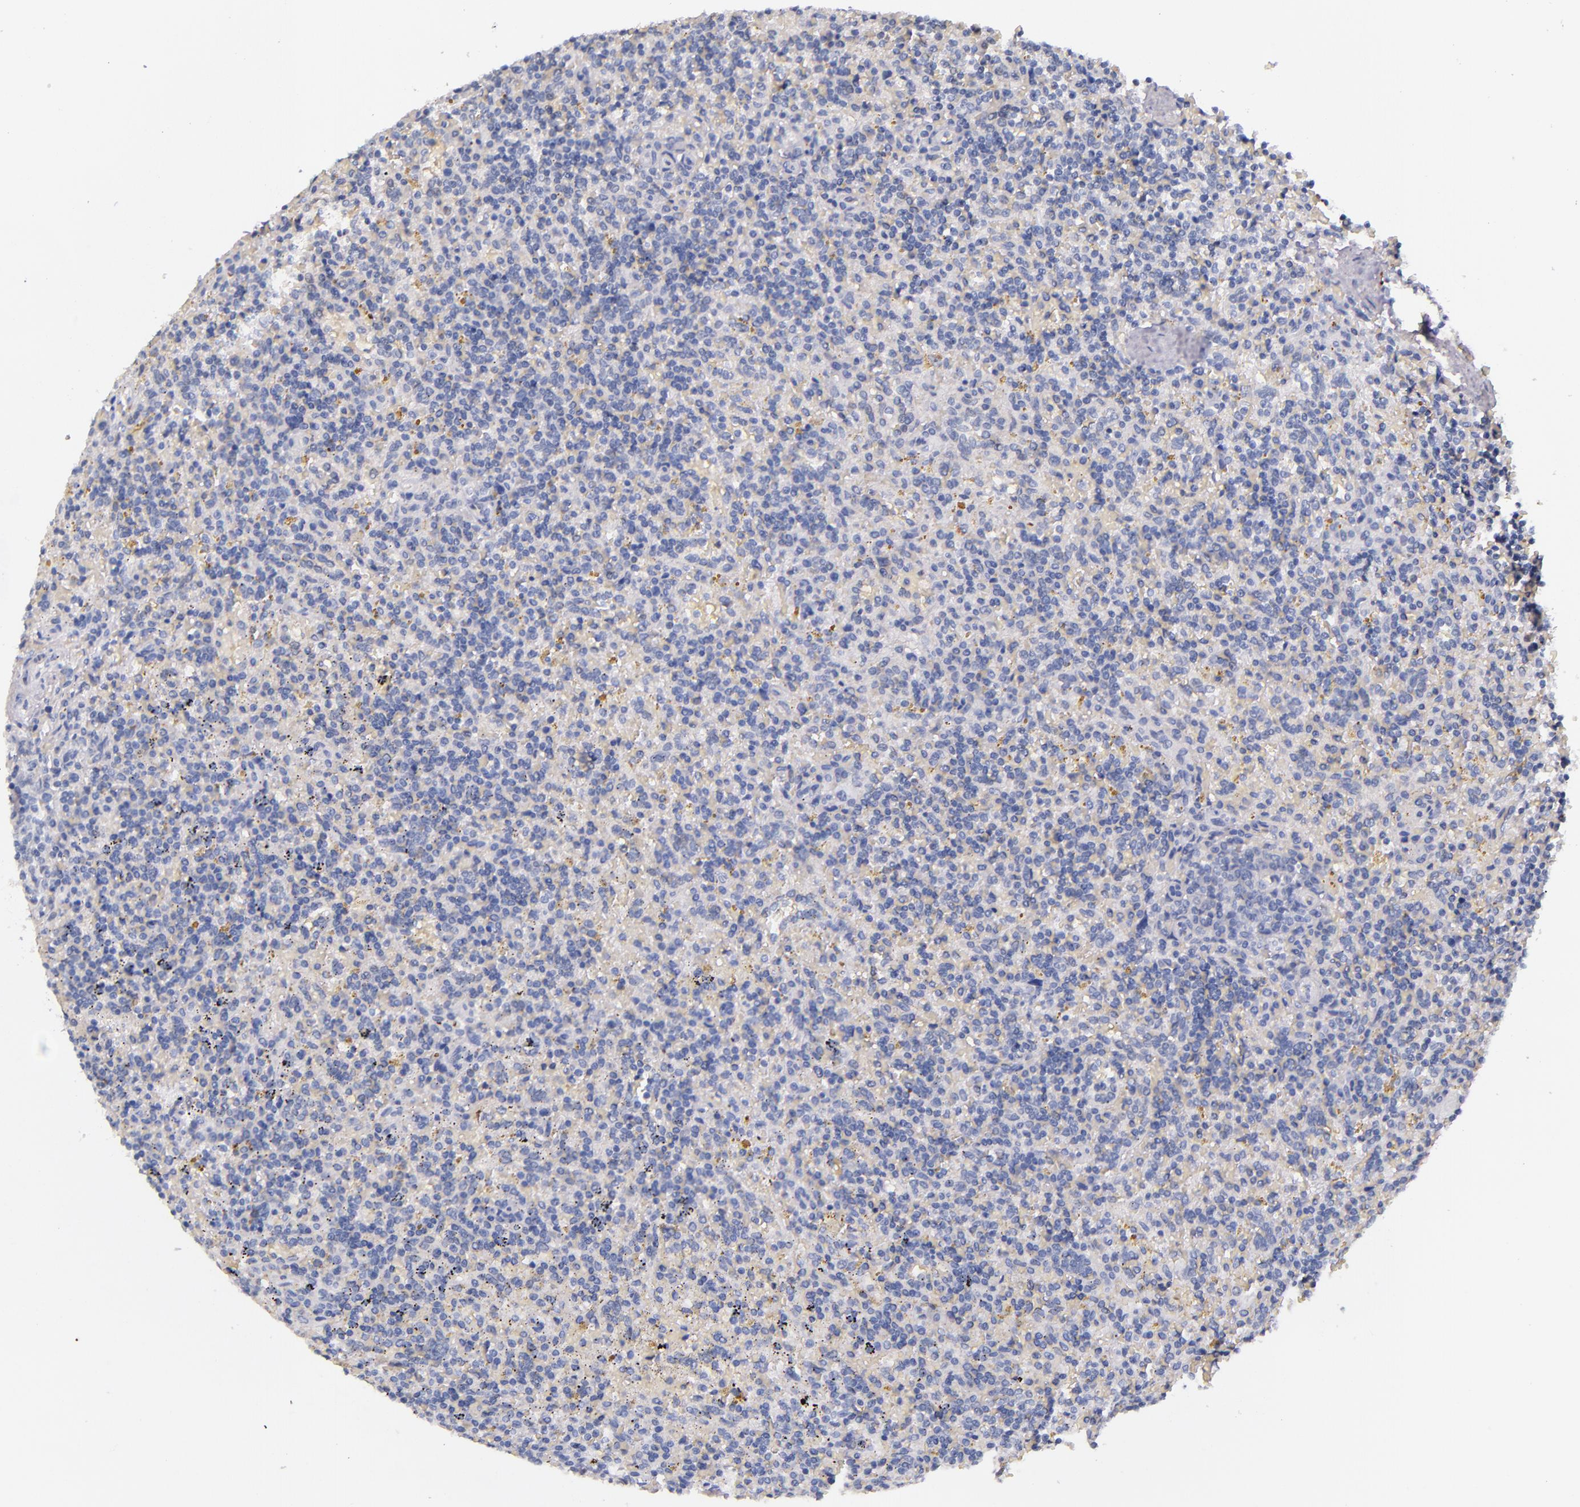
{"staining": {"intensity": "negative", "quantity": "none", "location": "none"}, "tissue": "lymphoma", "cell_type": "Tumor cells", "image_type": "cancer", "snomed": [{"axis": "morphology", "description": "Malignant lymphoma, non-Hodgkin's type, Low grade"}, {"axis": "topography", "description": "Spleen"}], "caption": "An immunohistochemistry image of lymphoma is shown. There is no staining in tumor cells of lymphoma.", "gene": "KNG1", "patient": {"sex": "male", "age": 67}}